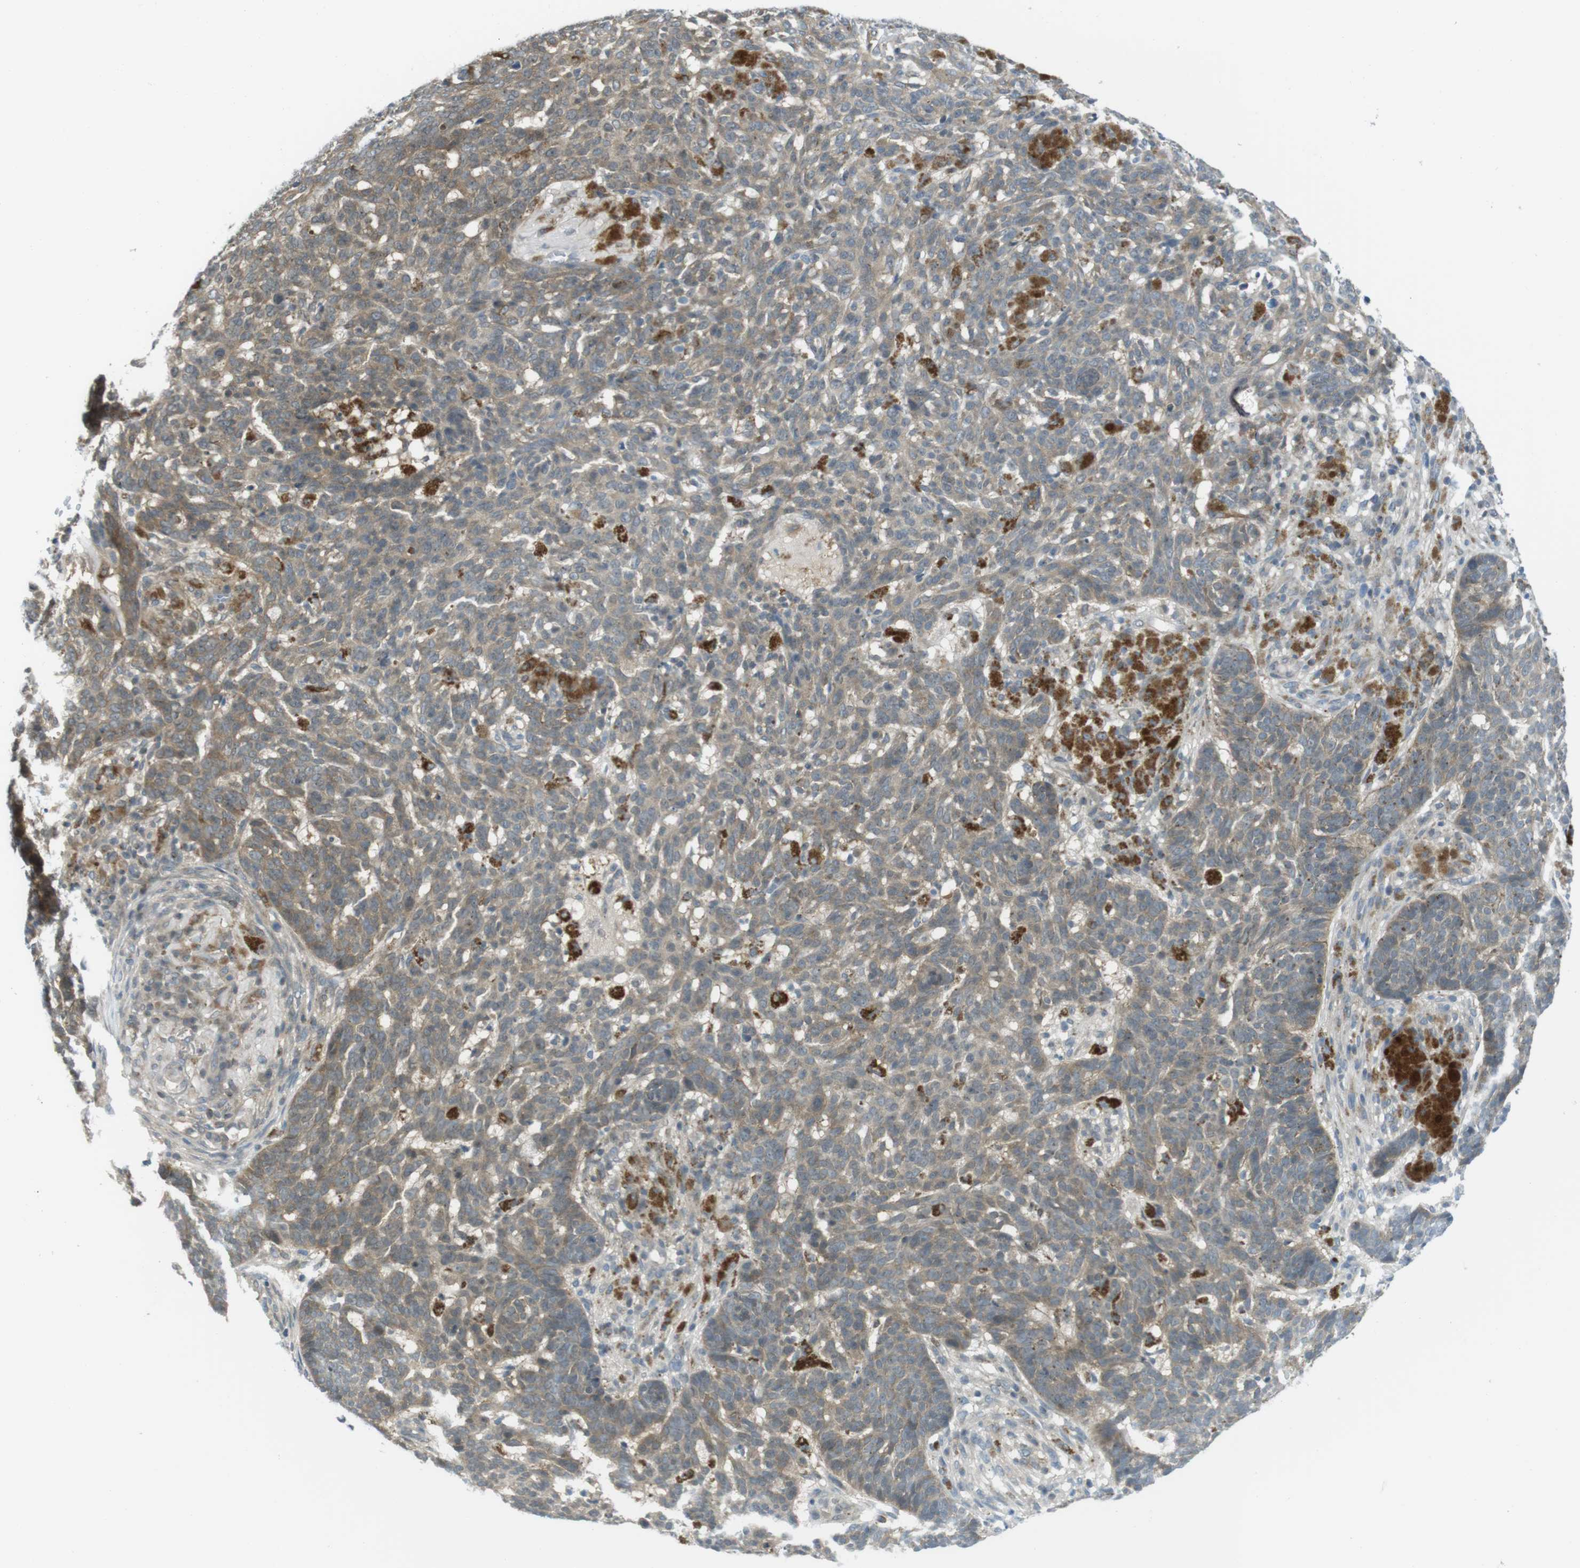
{"staining": {"intensity": "moderate", "quantity": ">75%", "location": "cytoplasmic/membranous"}, "tissue": "skin cancer", "cell_type": "Tumor cells", "image_type": "cancer", "snomed": [{"axis": "morphology", "description": "Basal cell carcinoma"}, {"axis": "topography", "description": "Skin"}], "caption": "IHC (DAB) staining of skin cancer reveals moderate cytoplasmic/membranous protein expression in approximately >75% of tumor cells. Using DAB (3,3'-diaminobenzidine) (brown) and hematoxylin (blue) stains, captured at high magnification using brightfield microscopy.", "gene": "CASP2", "patient": {"sex": "male", "age": 85}}